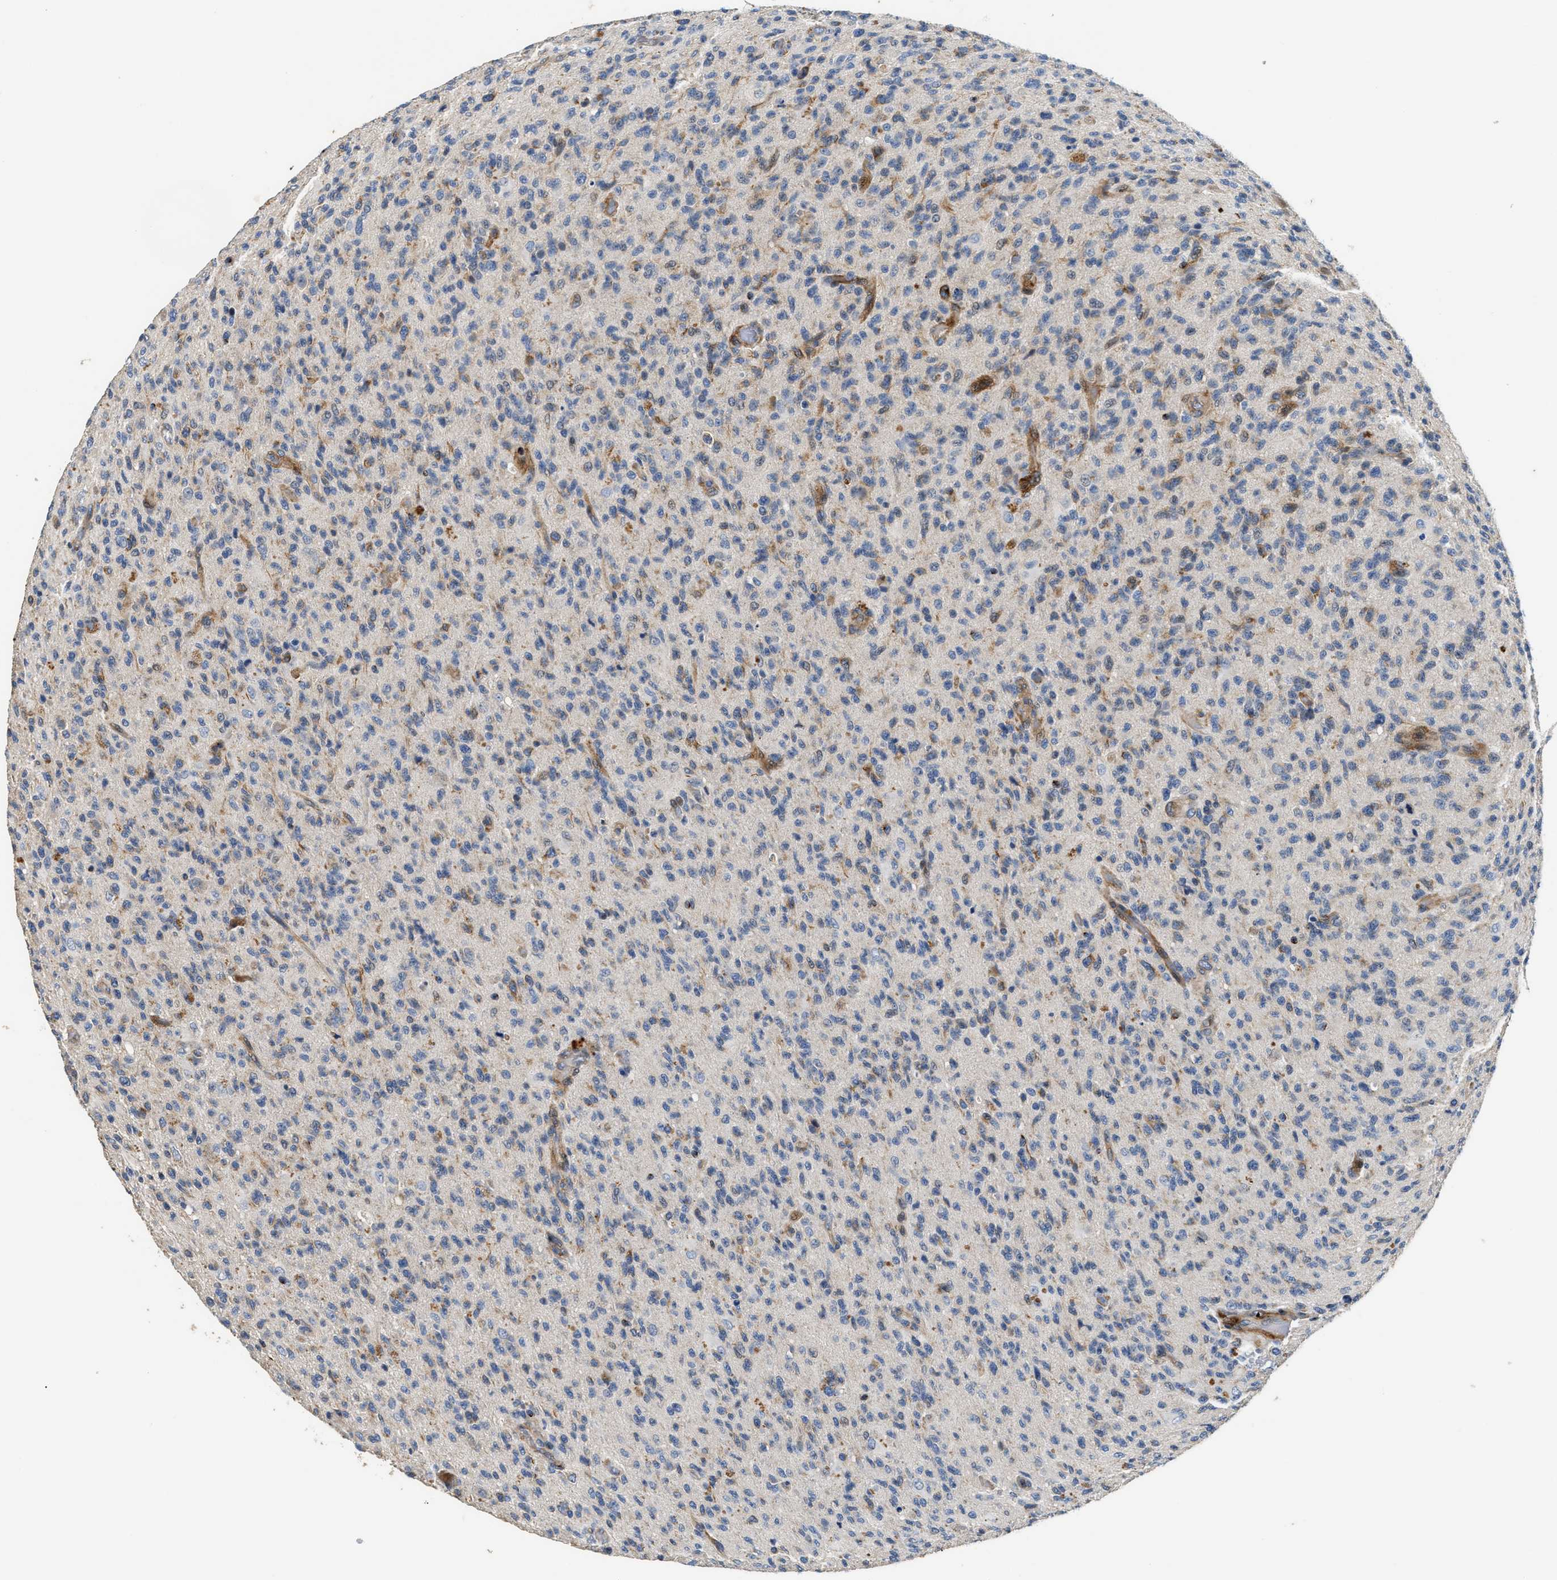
{"staining": {"intensity": "weak", "quantity": "<25%", "location": "cytoplasmic/membranous"}, "tissue": "glioma", "cell_type": "Tumor cells", "image_type": "cancer", "snomed": [{"axis": "morphology", "description": "Glioma, malignant, High grade"}, {"axis": "topography", "description": "Brain"}], "caption": "Tumor cells show no significant protein positivity in glioma.", "gene": "IL17RC", "patient": {"sex": "male", "age": 71}}